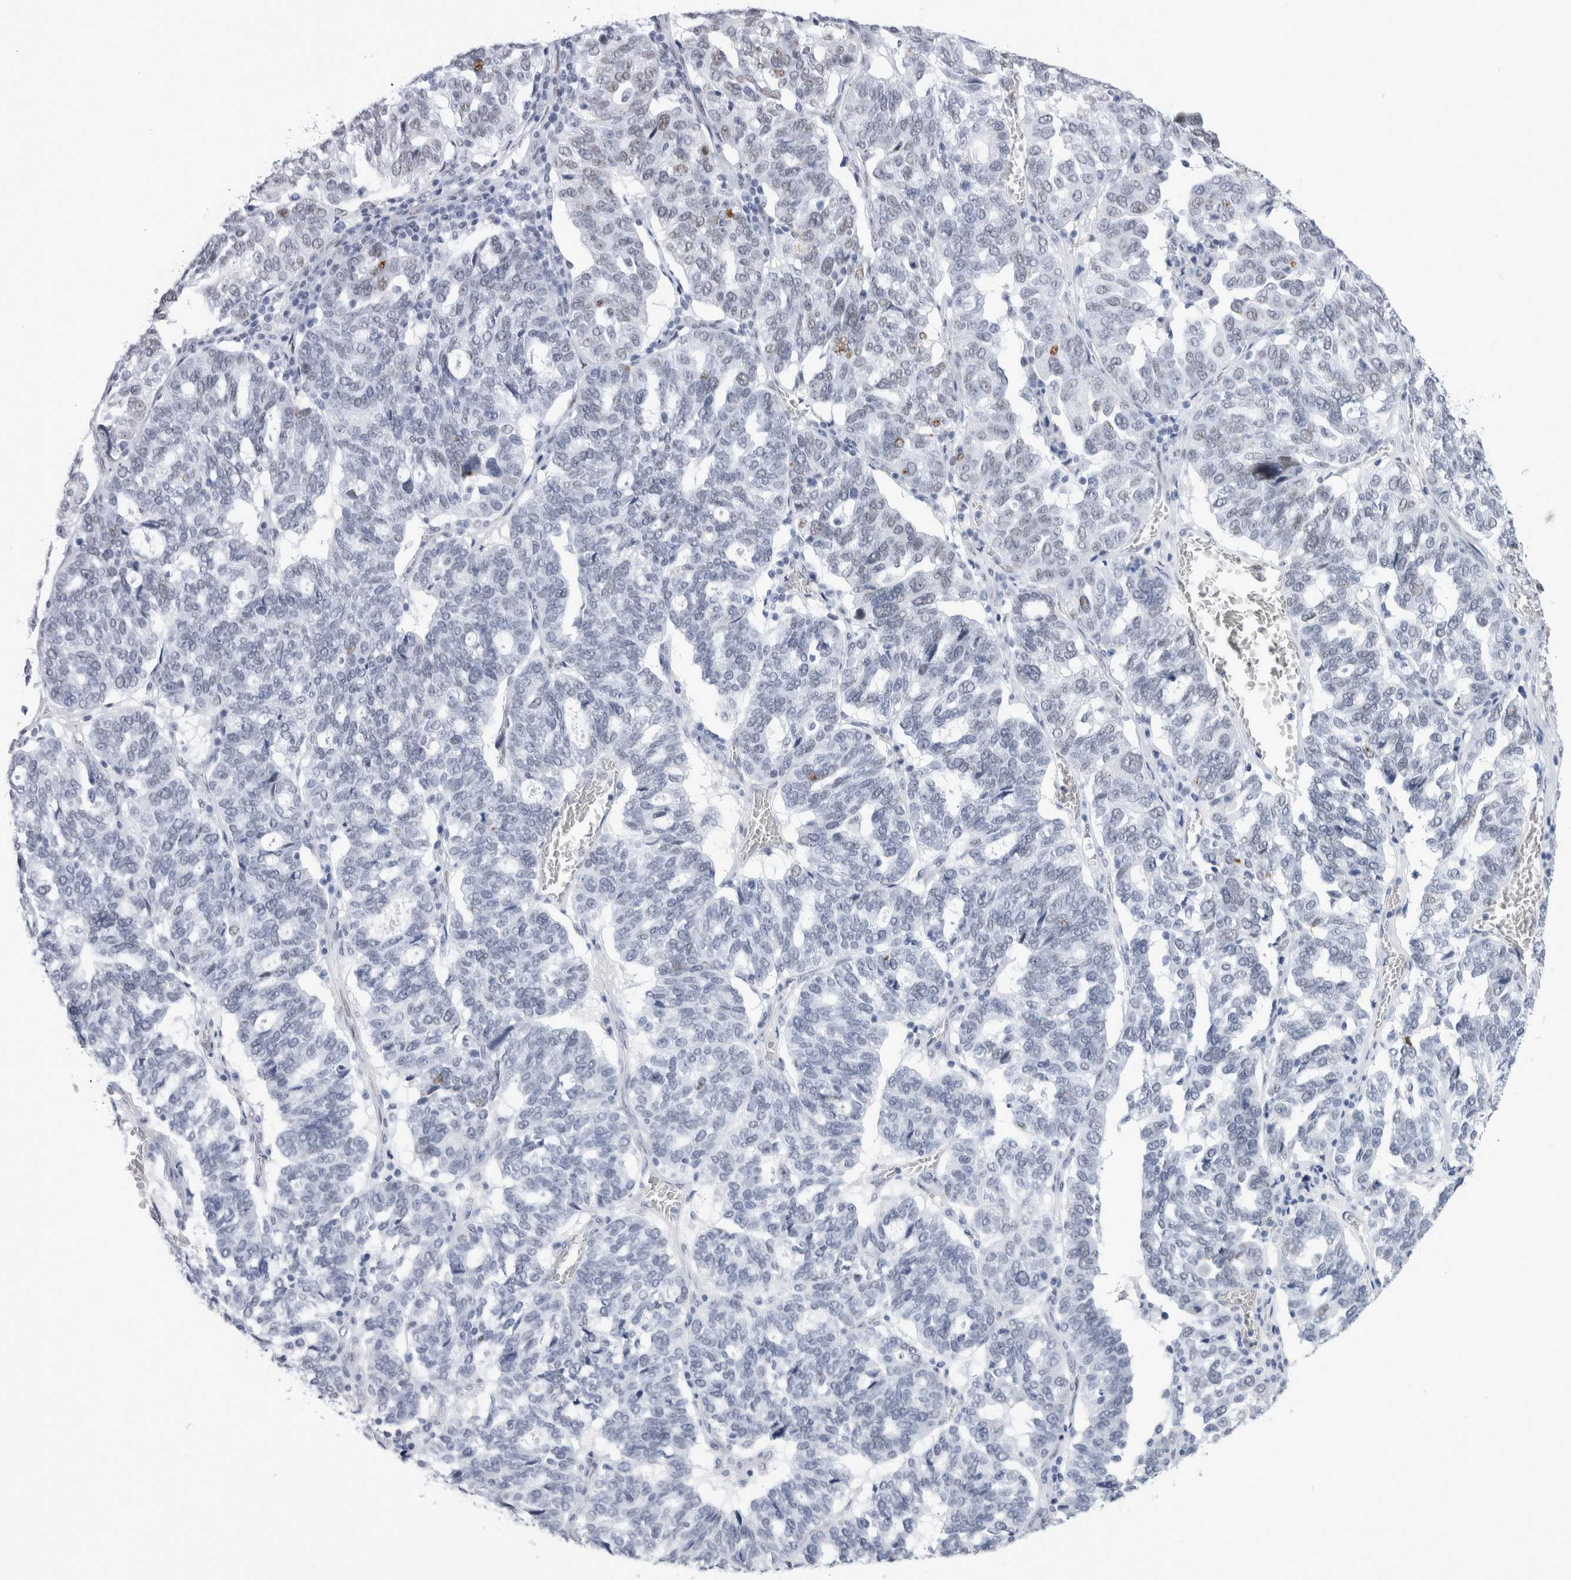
{"staining": {"intensity": "moderate", "quantity": "25%-75%", "location": "nuclear"}, "tissue": "ovarian cancer", "cell_type": "Tumor cells", "image_type": "cancer", "snomed": [{"axis": "morphology", "description": "Cystadenocarcinoma, serous, NOS"}, {"axis": "topography", "description": "Ovary"}], "caption": "Moderate nuclear protein positivity is appreciated in approximately 25%-75% of tumor cells in serous cystadenocarcinoma (ovarian).", "gene": "RBM6", "patient": {"sex": "female", "age": 59}}